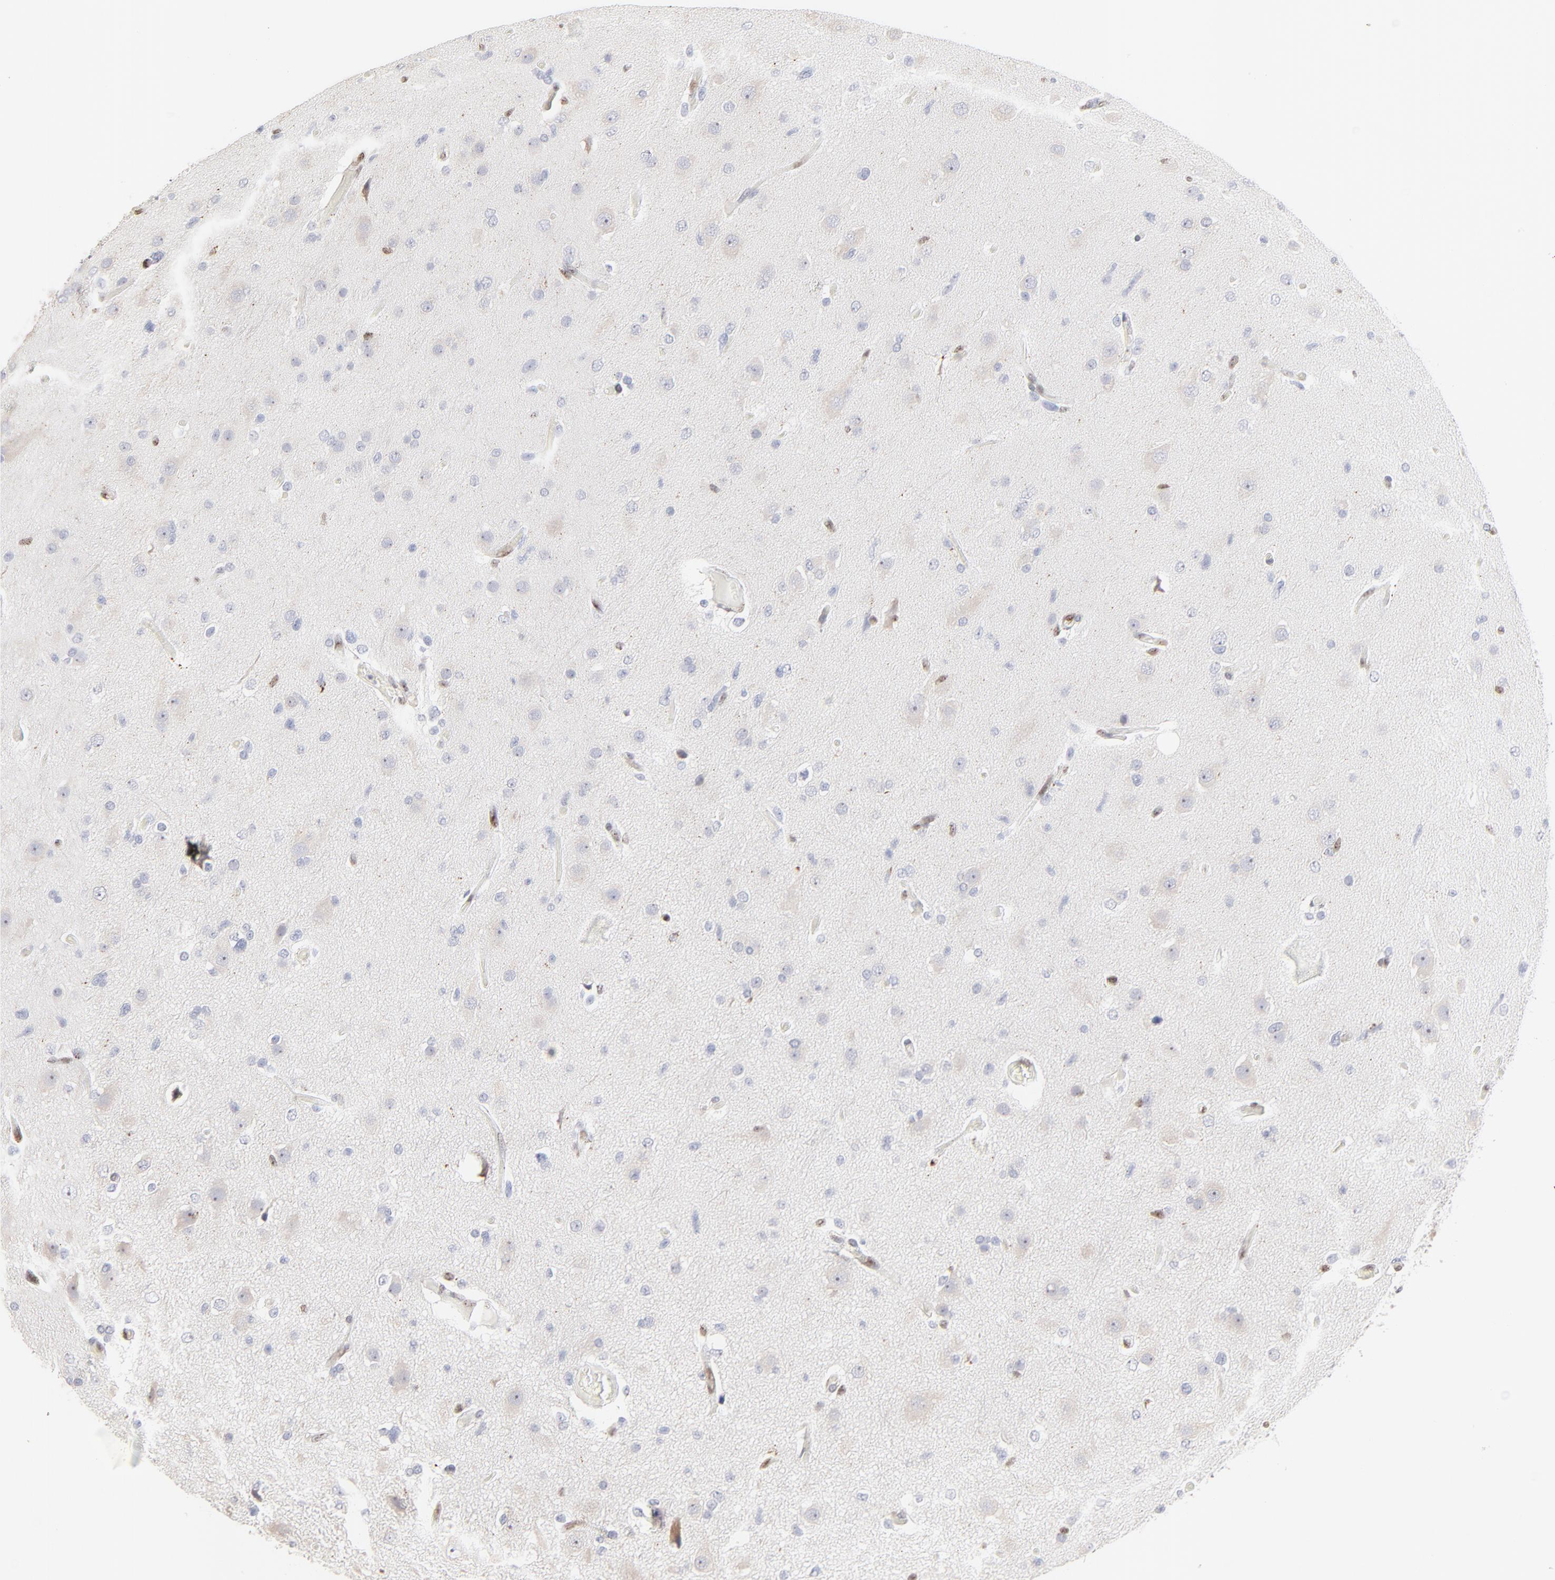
{"staining": {"intensity": "weak", "quantity": "<25%", "location": "nuclear"}, "tissue": "glioma", "cell_type": "Tumor cells", "image_type": "cancer", "snomed": [{"axis": "morphology", "description": "Glioma, malignant, High grade"}, {"axis": "topography", "description": "Brain"}], "caption": "High power microscopy micrograph of an immunohistochemistry photomicrograph of malignant glioma (high-grade), revealing no significant positivity in tumor cells.", "gene": "NFIL3", "patient": {"sex": "male", "age": 33}}